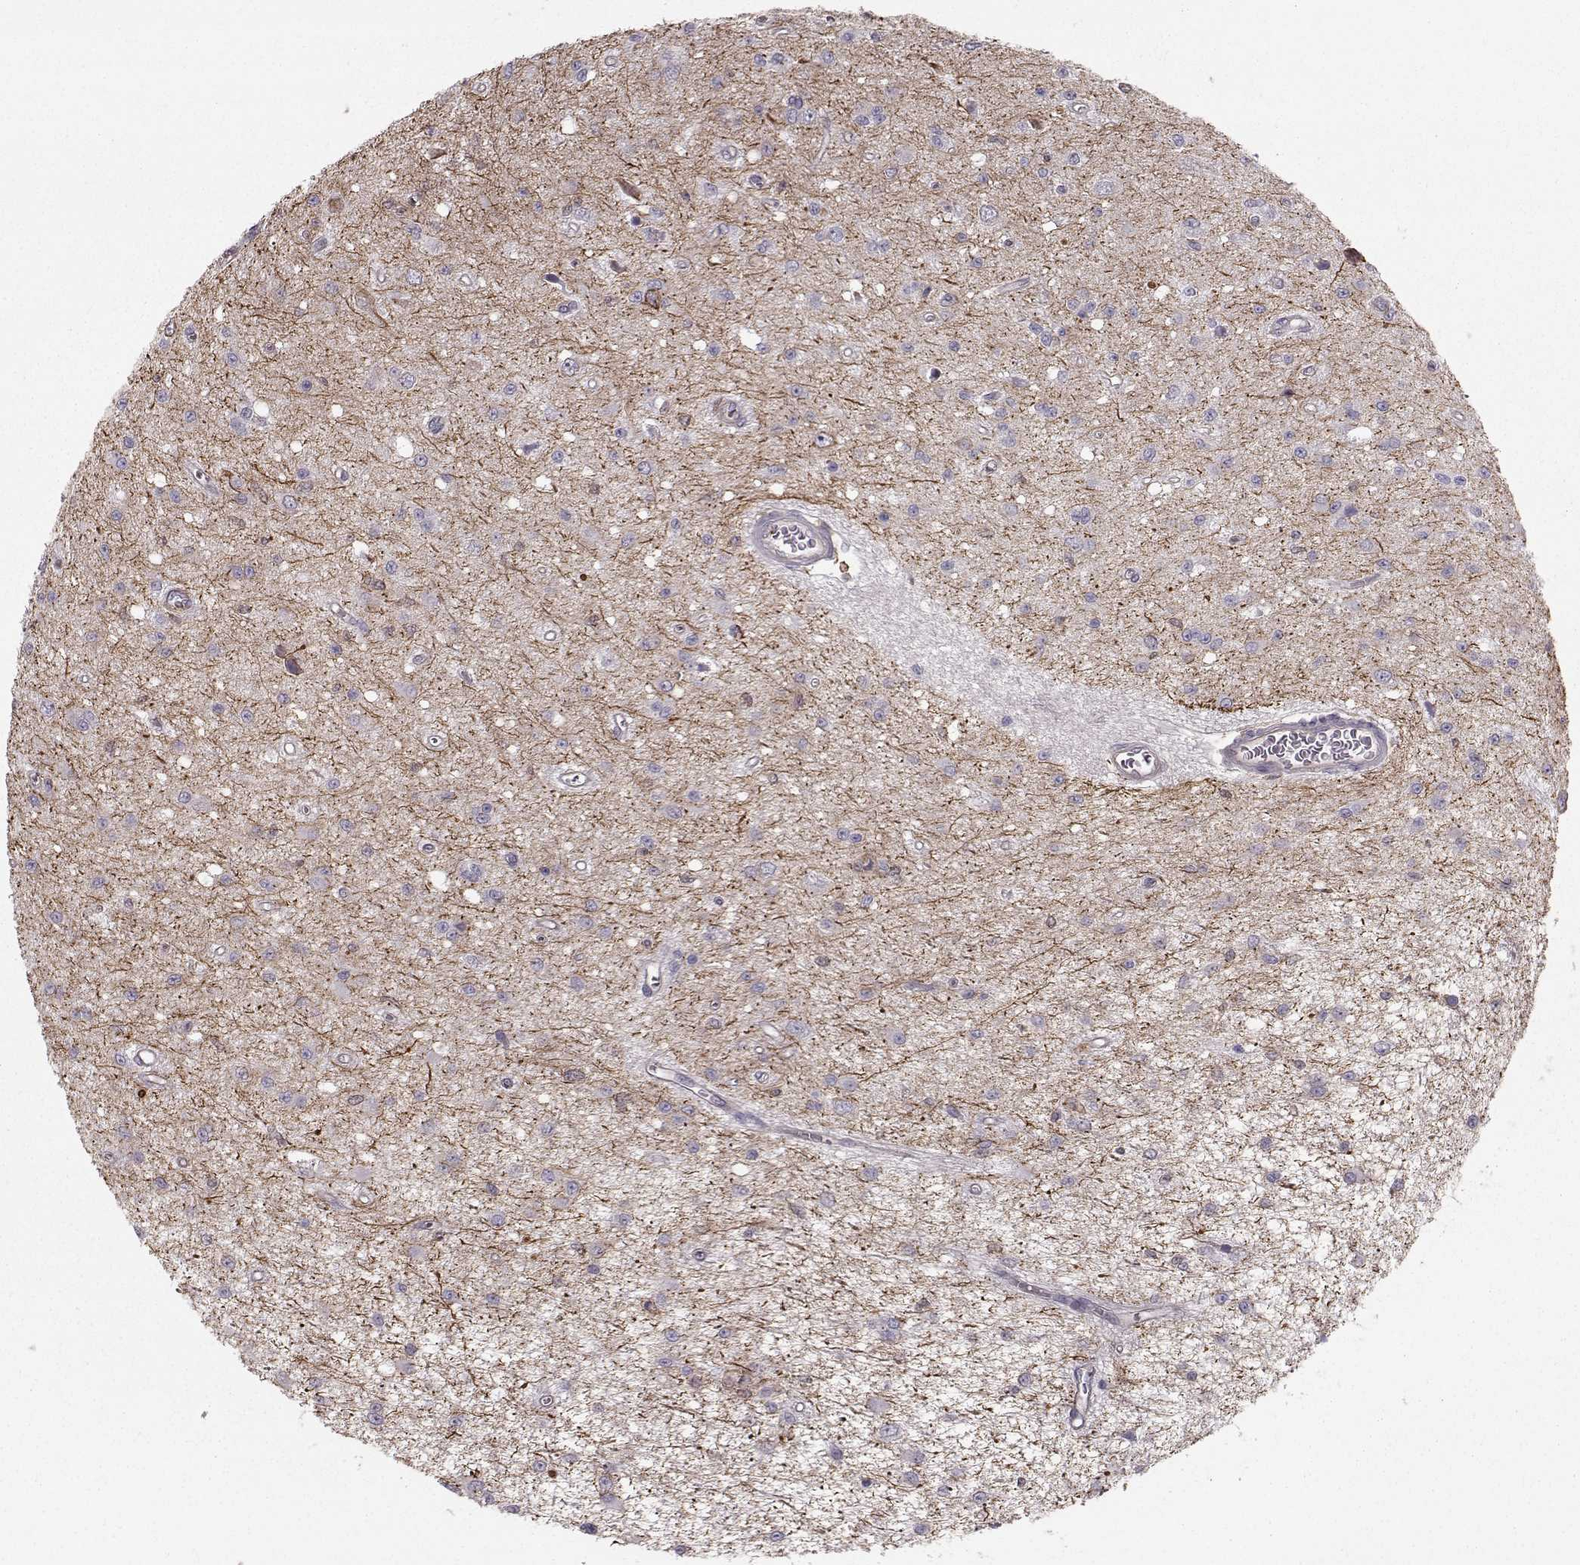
{"staining": {"intensity": "negative", "quantity": "none", "location": "none"}, "tissue": "glioma", "cell_type": "Tumor cells", "image_type": "cancer", "snomed": [{"axis": "morphology", "description": "Glioma, malignant, Low grade"}, {"axis": "topography", "description": "Brain"}], "caption": "Tumor cells show no significant protein expression in malignant glioma (low-grade). (Immunohistochemistry (ihc), brightfield microscopy, high magnification).", "gene": "ASB16", "patient": {"sex": "female", "age": 45}}